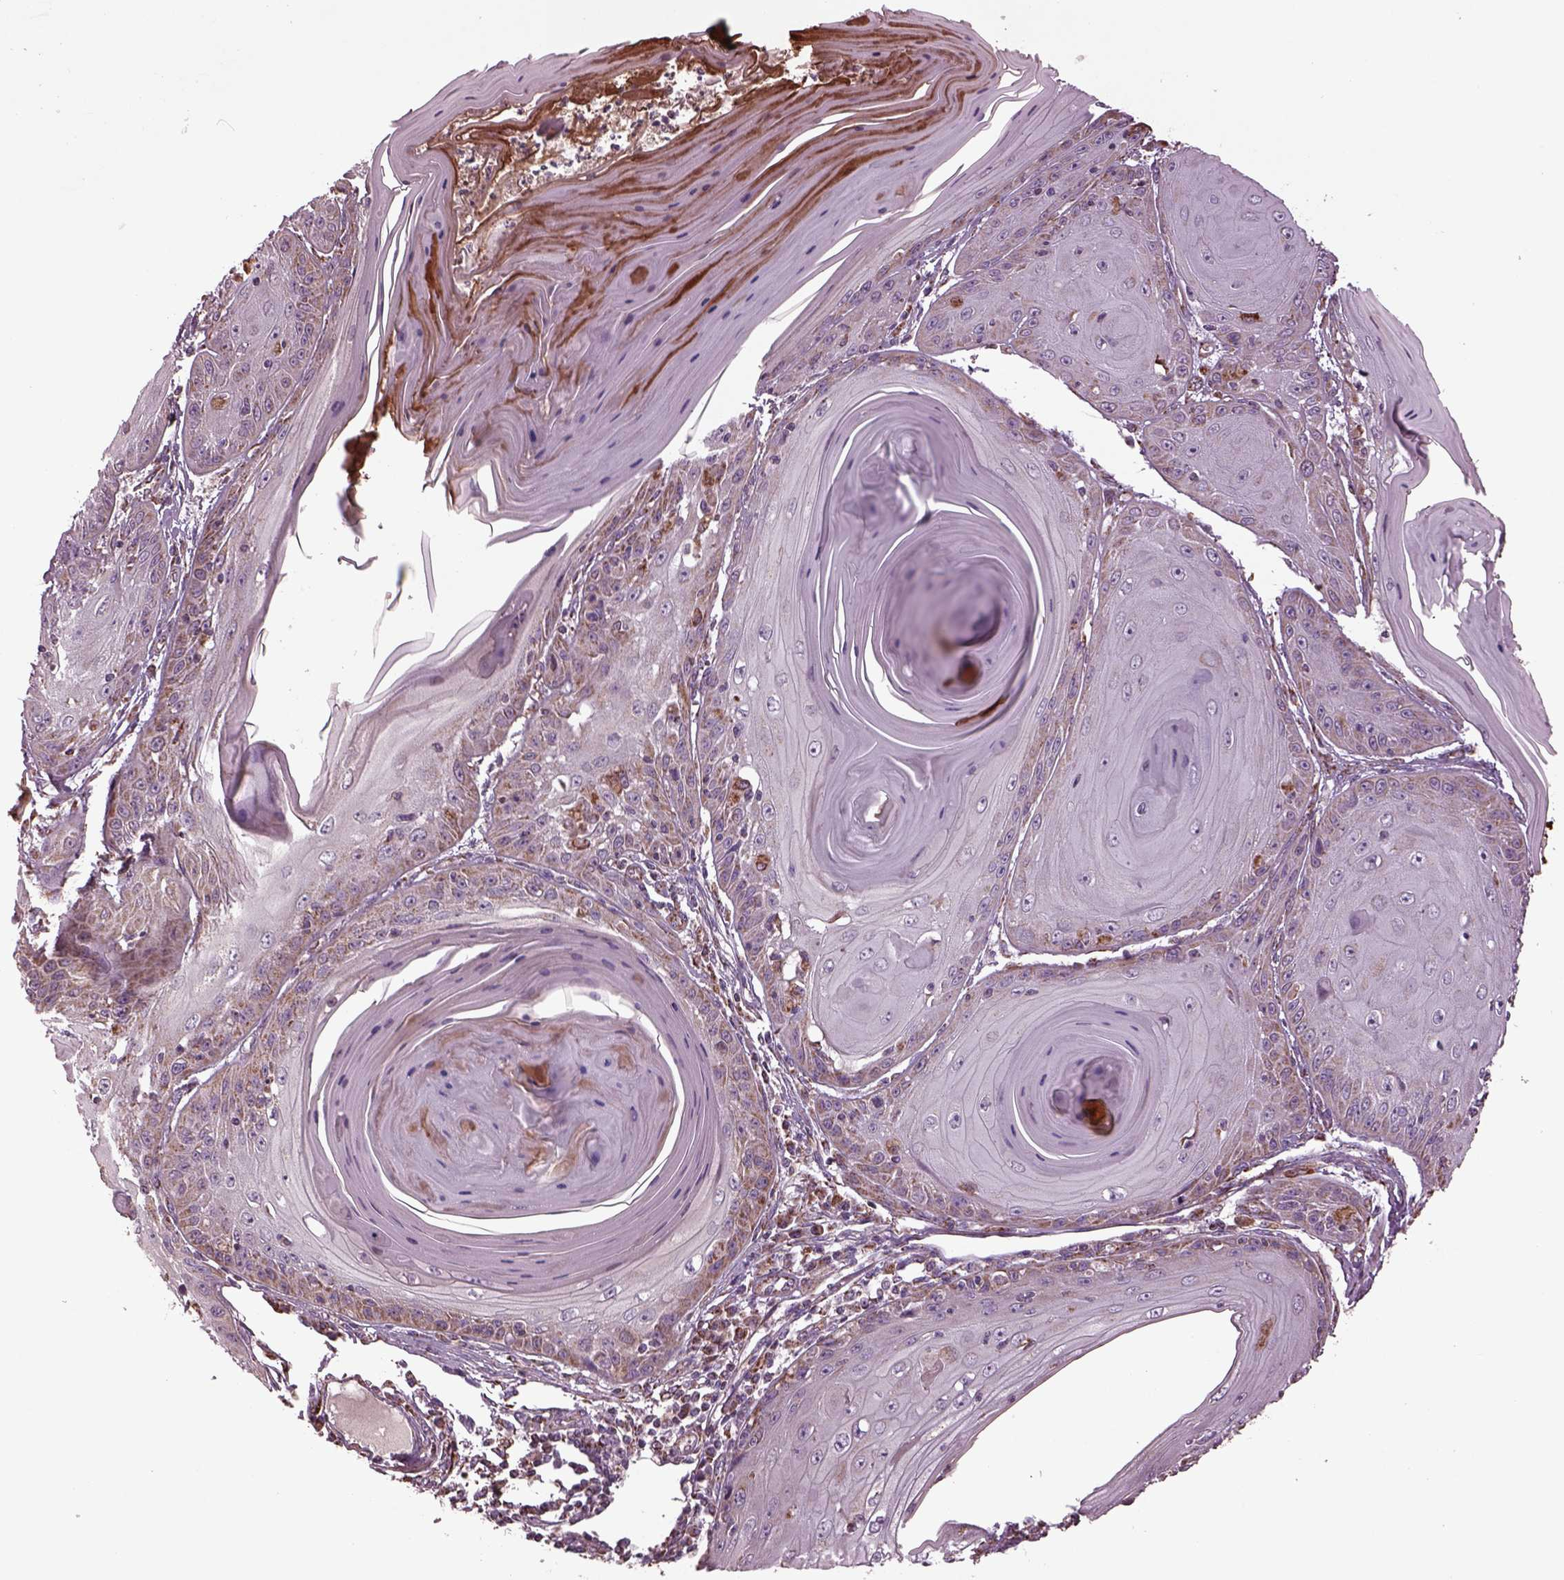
{"staining": {"intensity": "weak", "quantity": "25%-75%", "location": "cytoplasmic/membranous"}, "tissue": "skin cancer", "cell_type": "Tumor cells", "image_type": "cancer", "snomed": [{"axis": "morphology", "description": "Squamous cell carcinoma, NOS"}, {"axis": "topography", "description": "Skin"}, {"axis": "topography", "description": "Vulva"}], "caption": "IHC micrograph of human skin cancer (squamous cell carcinoma) stained for a protein (brown), which displays low levels of weak cytoplasmic/membranous positivity in approximately 25%-75% of tumor cells.", "gene": "TMEM254", "patient": {"sex": "female", "age": 85}}